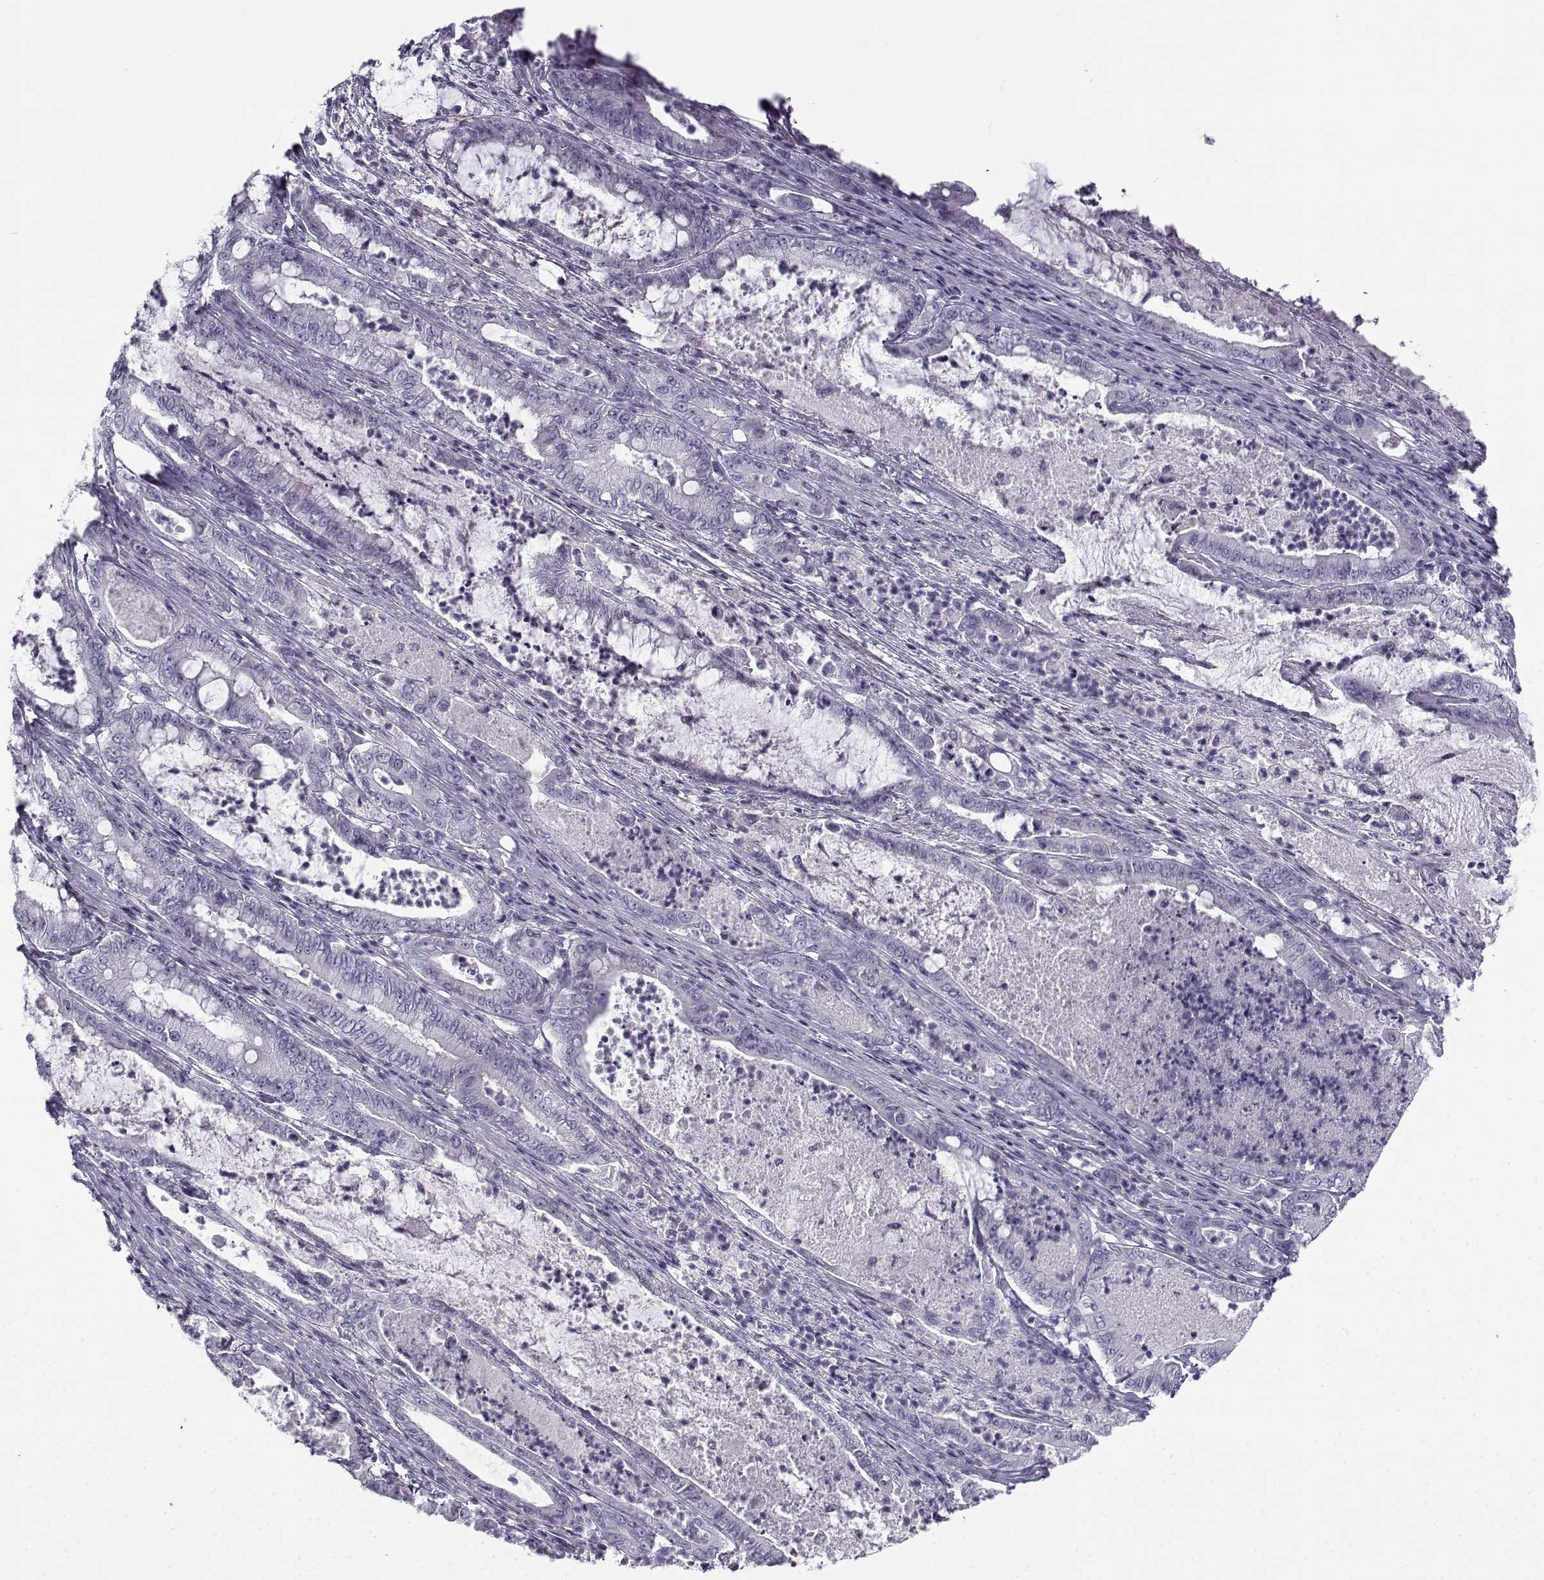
{"staining": {"intensity": "negative", "quantity": "none", "location": "none"}, "tissue": "pancreatic cancer", "cell_type": "Tumor cells", "image_type": "cancer", "snomed": [{"axis": "morphology", "description": "Adenocarcinoma, NOS"}, {"axis": "topography", "description": "Pancreas"}], "caption": "High power microscopy micrograph of an IHC histopathology image of pancreatic cancer (adenocarcinoma), revealing no significant expression in tumor cells.", "gene": "GTSF1L", "patient": {"sex": "male", "age": 71}}